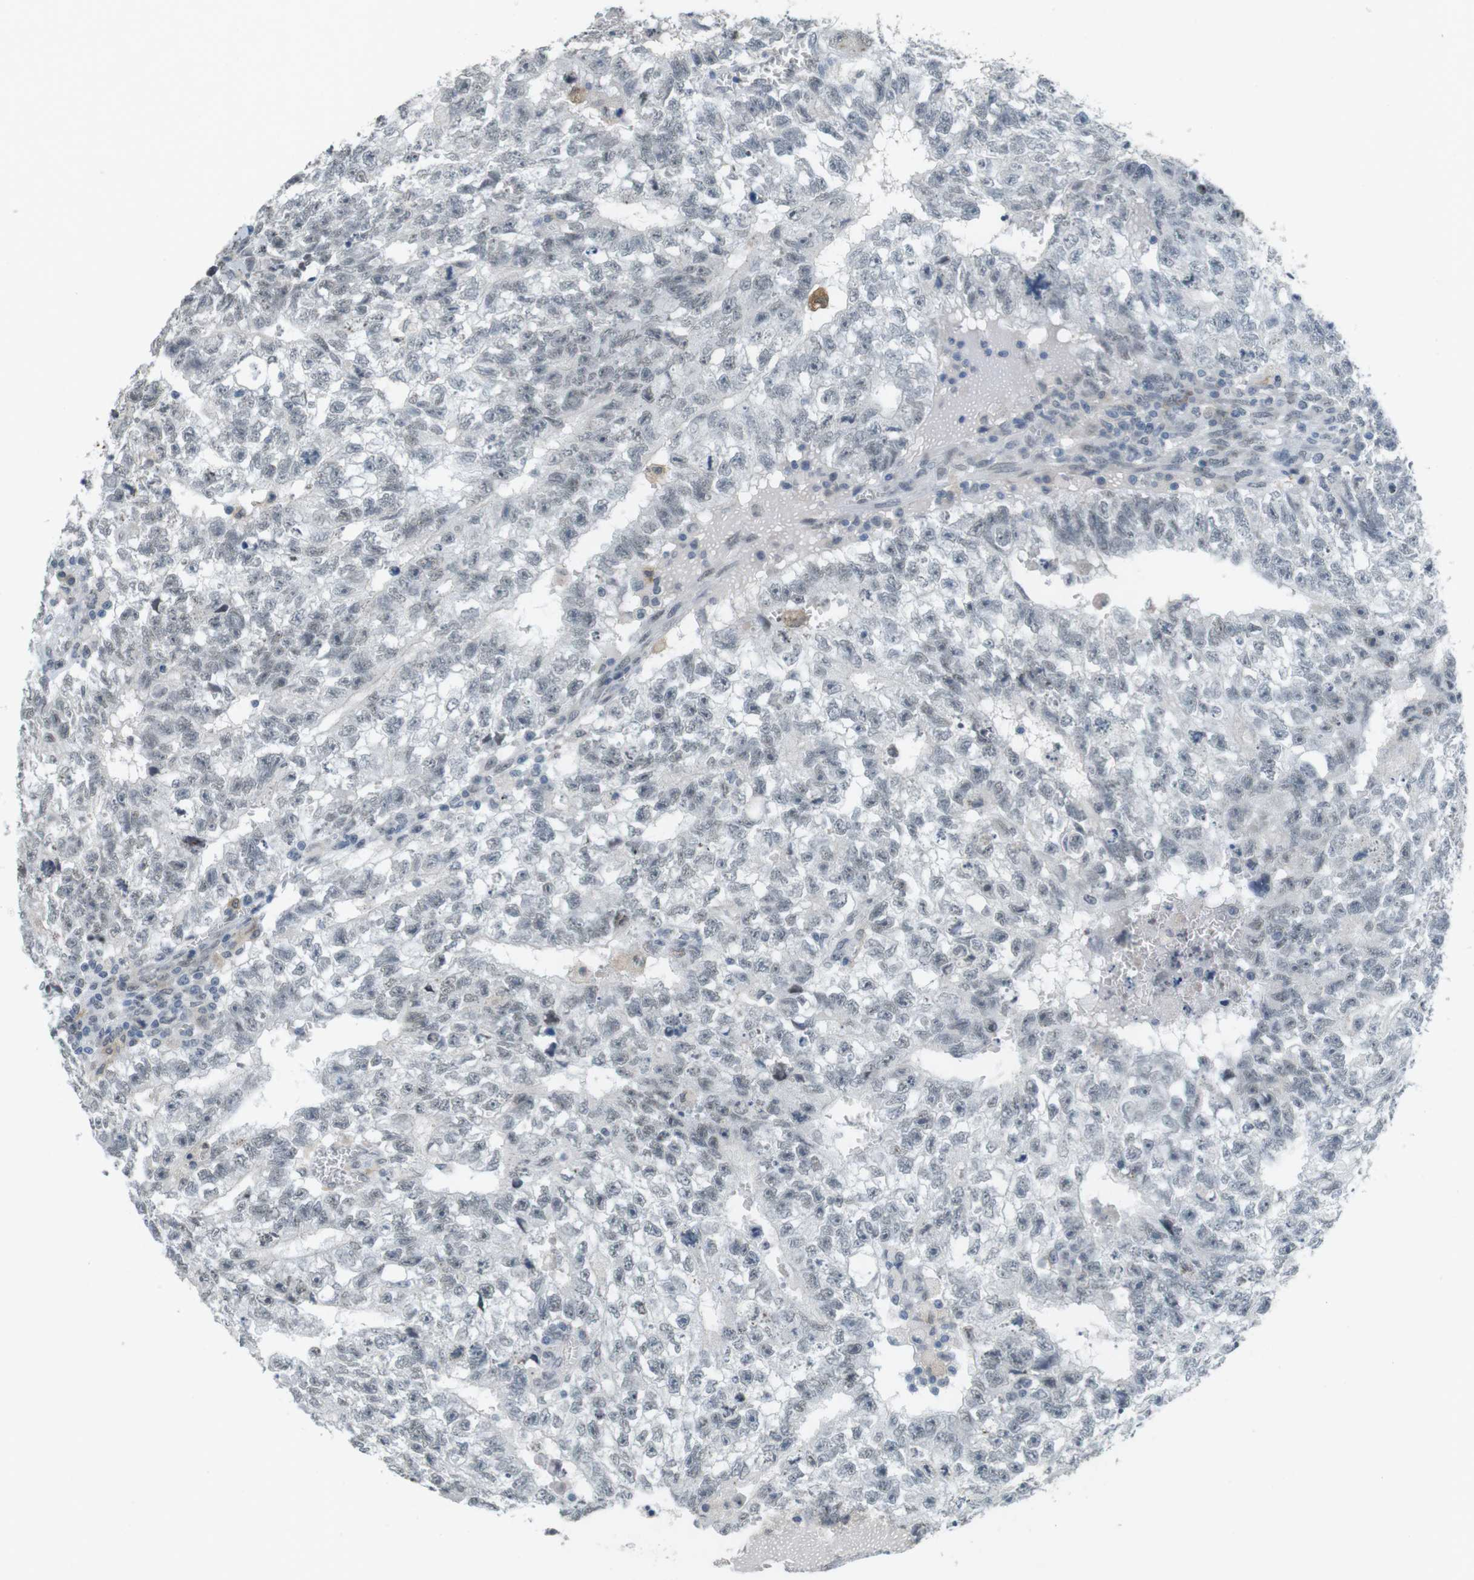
{"staining": {"intensity": "negative", "quantity": "none", "location": "none"}, "tissue": "testis cancer", "cell_type": "Tumor cells", "image_type": "cancer", "snomed": [{"axis": "morphology", "description": "Seminoma, NOS"}, {"axis": "morphology", "description": "Carcinoma, Embryonal, NOS"}, {"axis": "topography", "description": "Testis"}], "caption": "There is no significant positivity in tumor cells of testis seminoma.", "gene": "FZD10", "patient": {"sex": "male", "age": 38}}